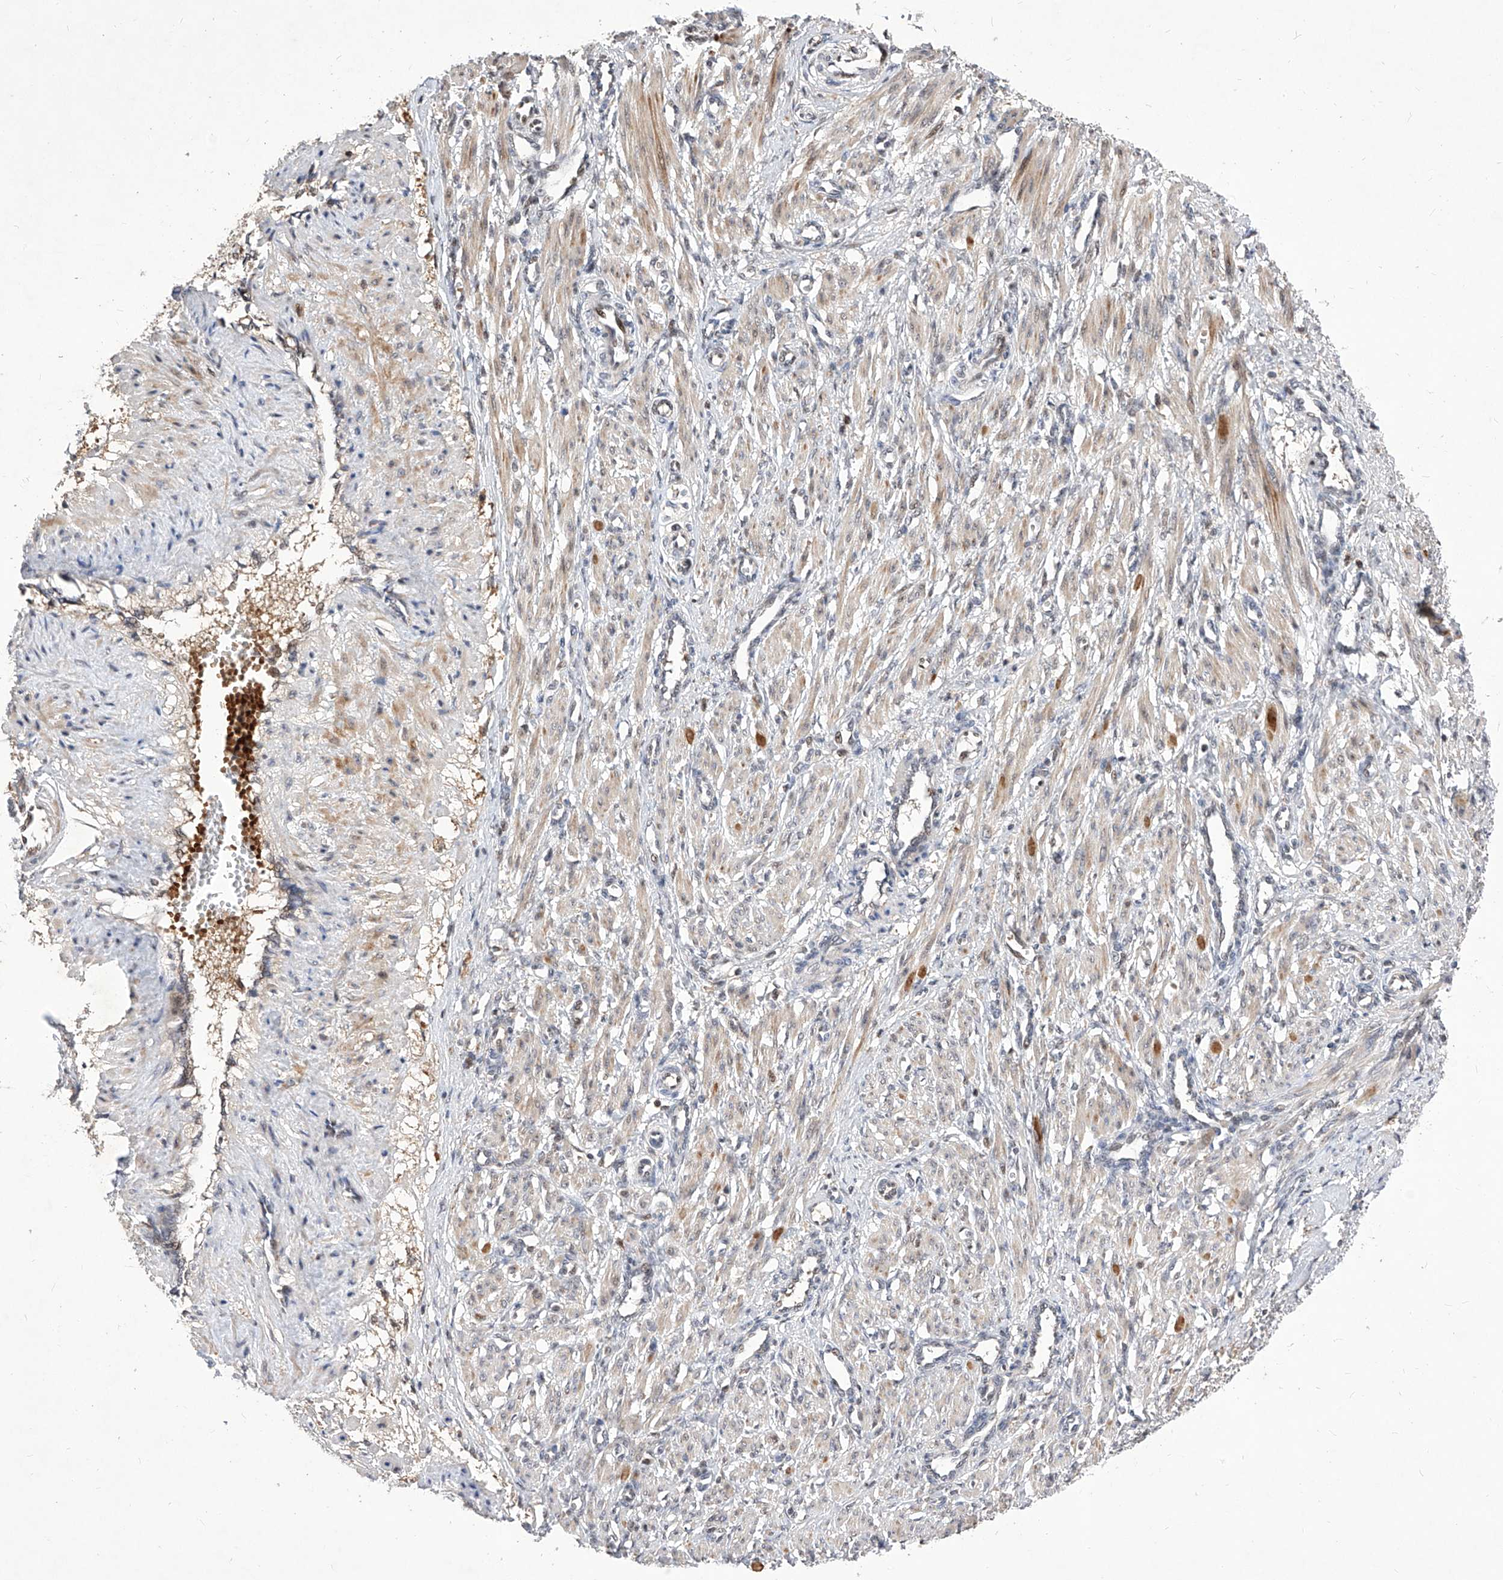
{"staining": {"intensity": "weak", "quantity": "25%-75%", "location": "cytoplasmic/membranous,nuclear"}, "tissue": "smooth muscle", "cell_type": "Smooth muscle cells", "image_type": "normal", "snomed": [{"axis": "morphology", "description": "Normal tissue, NOS"}, {"axis": "topography", "description": "Endometrium"}], "caption": "Smooth muscle cells demonstrate weak cytoplasmic/membranous,nuclear expression in about 25%-75% of cells in benign smooth muscle.", "gene": "LGR4", "patient": {"sex": "female", "age": 33}}